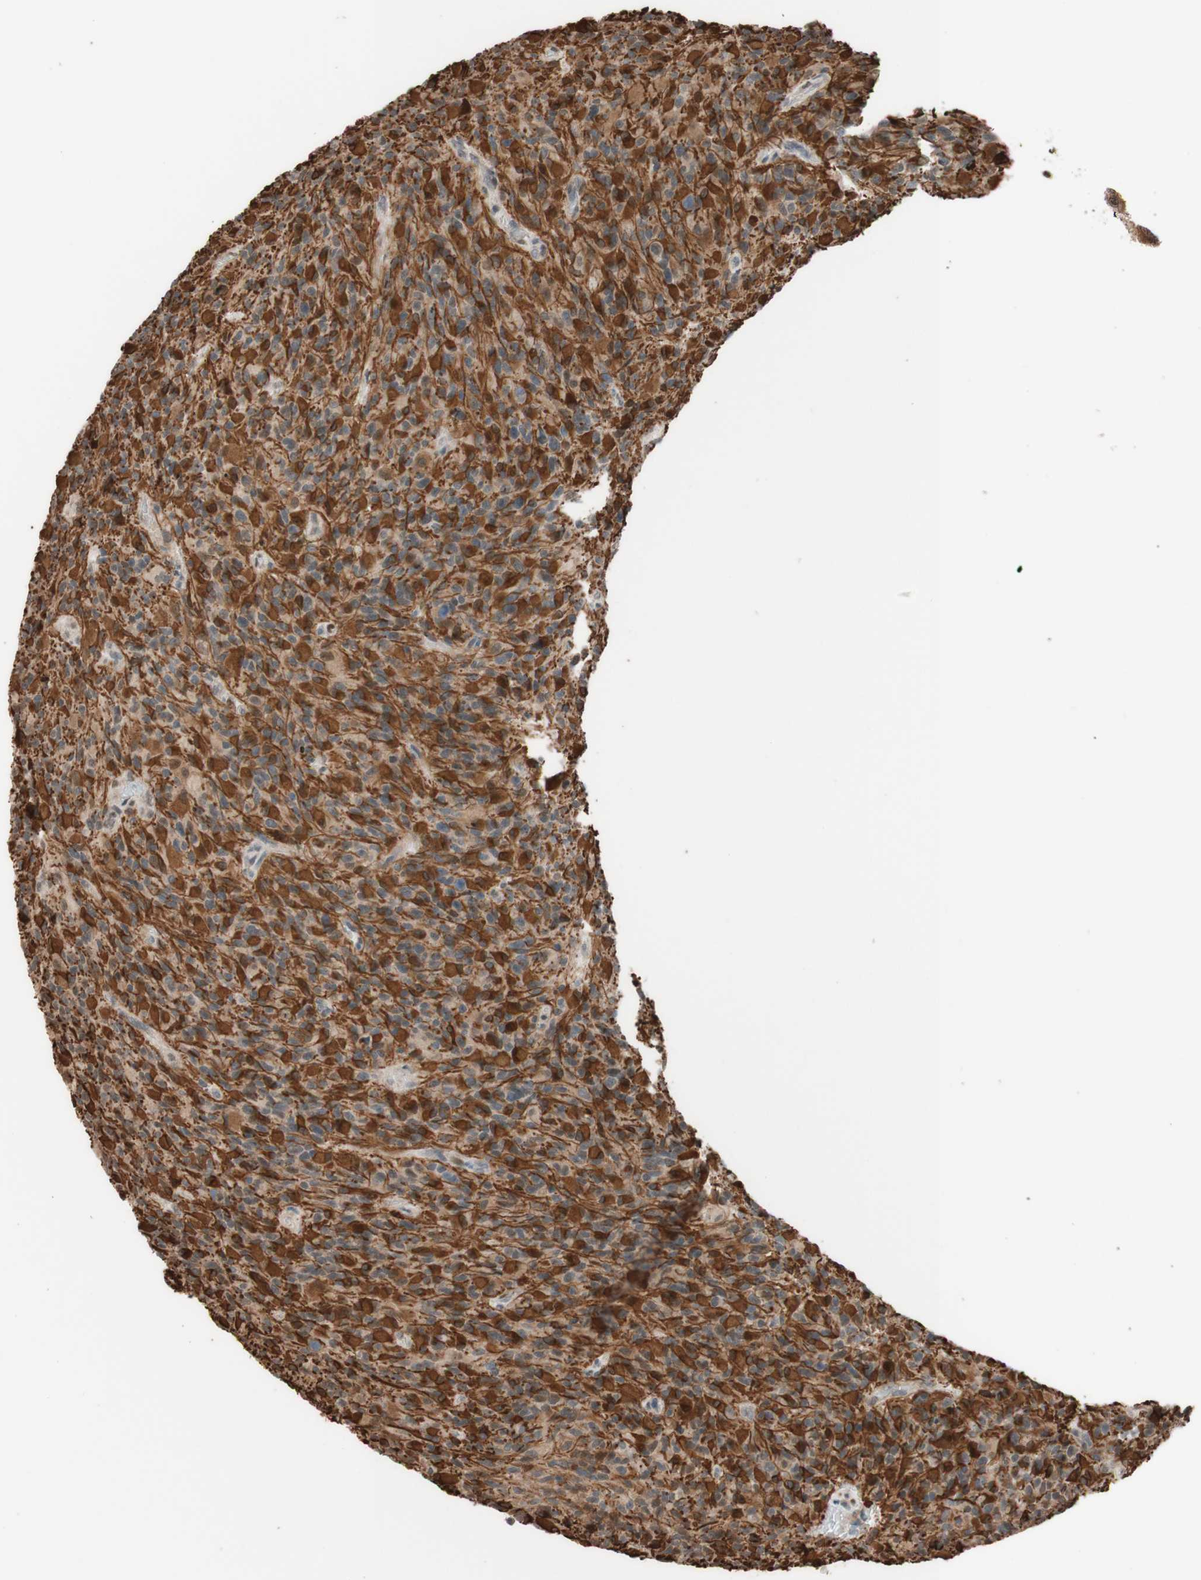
{"staining": {"intensity": "strong", "quantity": "25%-75%", "location": "cytoplasmic/membranous"}, "tissue": "glioma", "cell_type": "Tumor cells", "image_type": "cancer", "snomed": [{"axis": "morphology", "description": "Glioma, malignant, High grade"}, {"axis": "topography", "description": "Brain"}], "caption": "Immunohistochemistry staining of glioma, which demonstrates high levels of strong cytoplasmic/membranous staining in approximately 25%-75% of tumor cells indicating strong cytoplasmic/membranous protein positivity. The staining was performed using DAB (3,3'-diaminobenzidine) (brown) for protein detection and nuclei were counterstained in hematoxylin (blue).", "gene": "CCNC", "patient": {"sex": "male", "age": 71}}